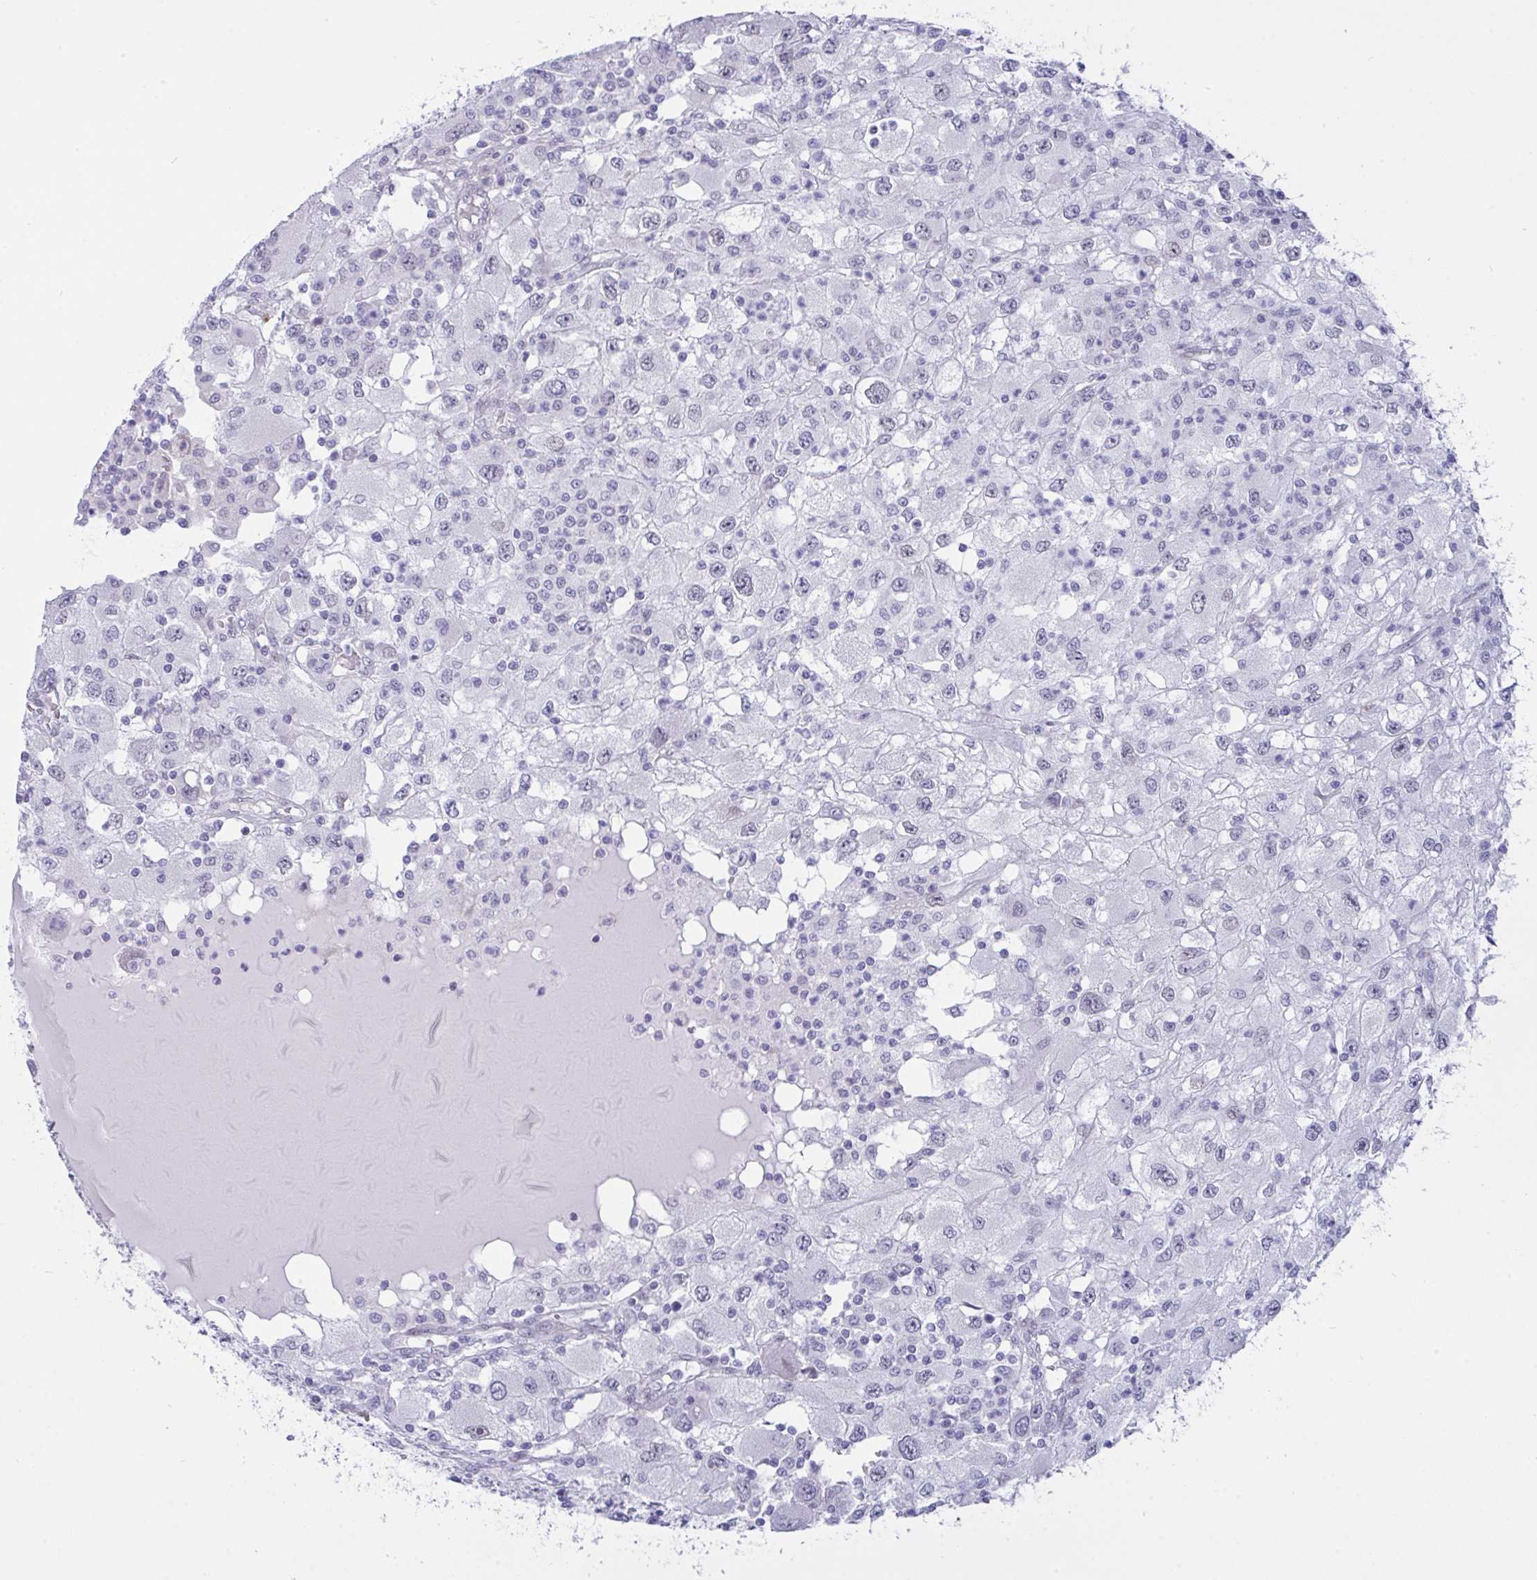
{"staining": {"intensity": "negative", "quantity": "none", "location": "none"}, "tissue": "renal cancer", "cell_type": "Tumor cells", "image_type": "cancer", "snomed": [{"axis": "morphology", "description": "Adenocarcinoma, NOS"}, {"axis": "topography", "description": "Kidney"}], "caption": "Renal cancer (adenocarcinoma) was stained to show a protein in brown. There is no significant positivity in tumor cells.", "gene": "FBXL22", "patient": {"sex": "female", "age": 67}}